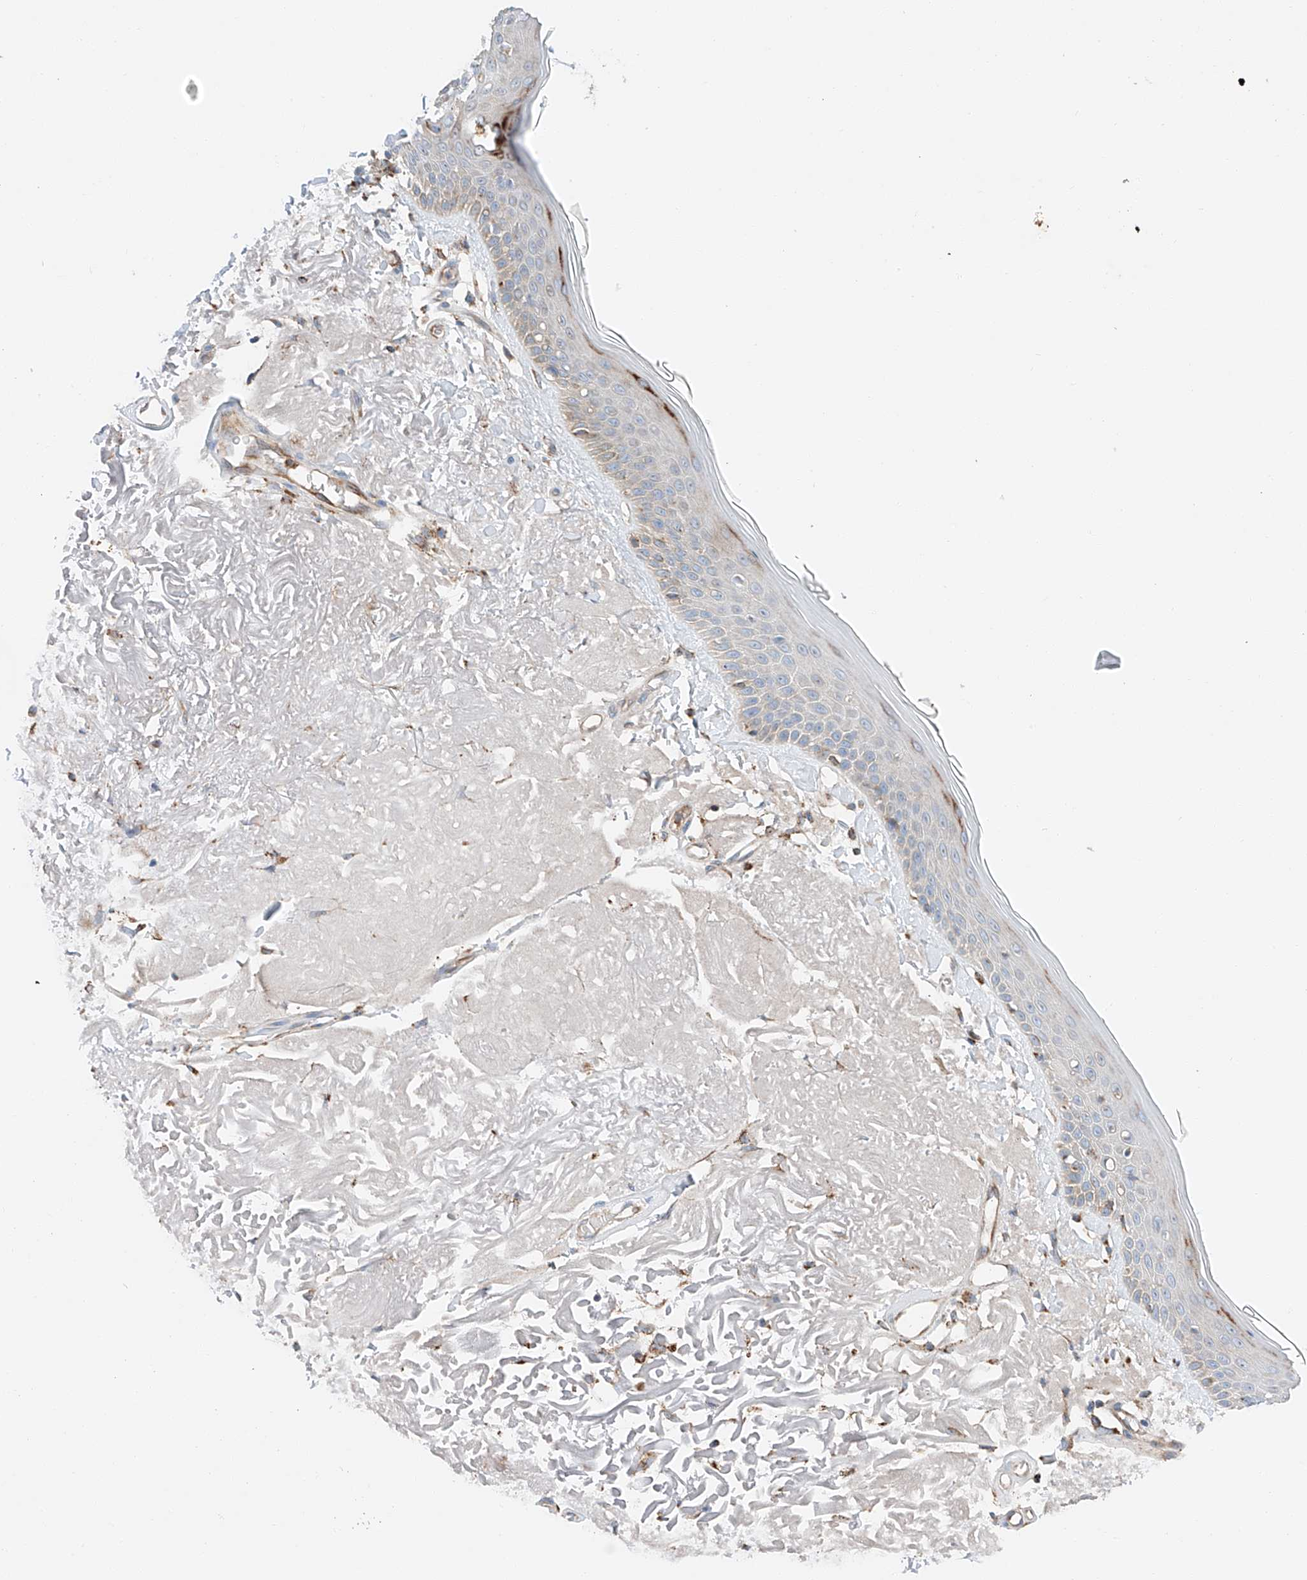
{"staining": {"intensity": "moderate", "quantity": ">75%", "location": "cytoplasmic/membranous"}, "tissue": "skin", "cell_type": "Fibroblasts", "image_type": "normal", "snomed": [{"axis": "morphology", "description": "Normal tissue, NOS"}, {"axis": "topography", "description": "Skin"}, {"axis": "topography", "description": "Skeletal muscle"}], "caption": "A high-resolution histopathology image shows immunohistochemistry (IHC) staining of unremarkable skin, which reveals moderate cytoplasmic/membranous expression in about >75% of fibroblasts. (DAB (3,3'-diaminobenzidine) IHC, brown staining for protein, blue staining for nuclei).", "gene": "RUSC1", "patient": {"sex": "male", "age": 83}}